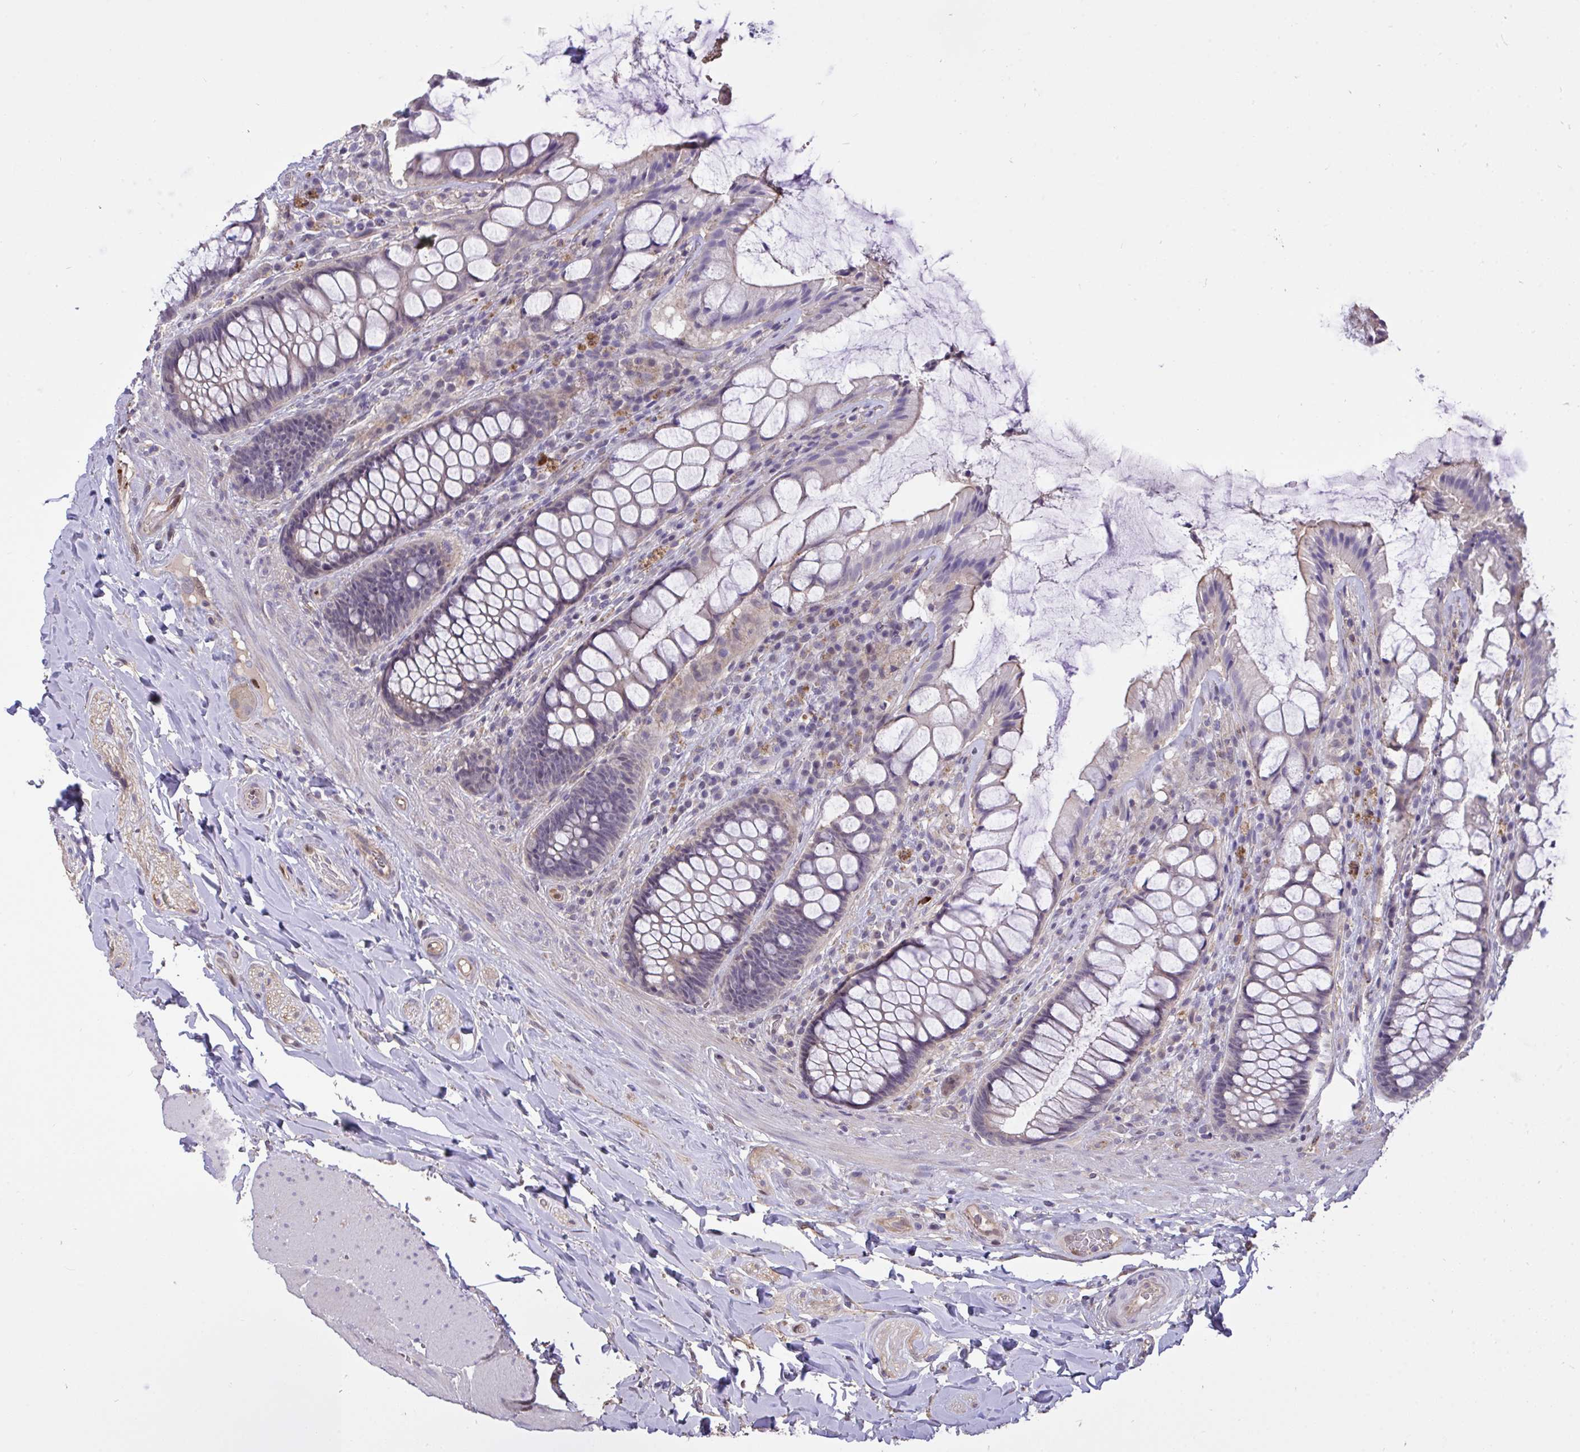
{"staining": {"intensity": "weak", "quantity": "<25%", "location": "cytoplasmic/membranous"}, "tissue": "rectum", "cell_type": "Glandular cells", "image_type": "normal", "snomed": [{"axis": "morphology", "description": "Normal tissue, NOS"}, {"axis": "topography", "description": "Rectum"}], "caption": "High power microscopy histopathology image of an IHC histopathology image of normal rectum, revealing no significant expression in glandular cells. (DAB immunohistochemistry (IHC), high magnification).", "gene": "C19orf54", "patient": {"sex": "female", "age": 58}}